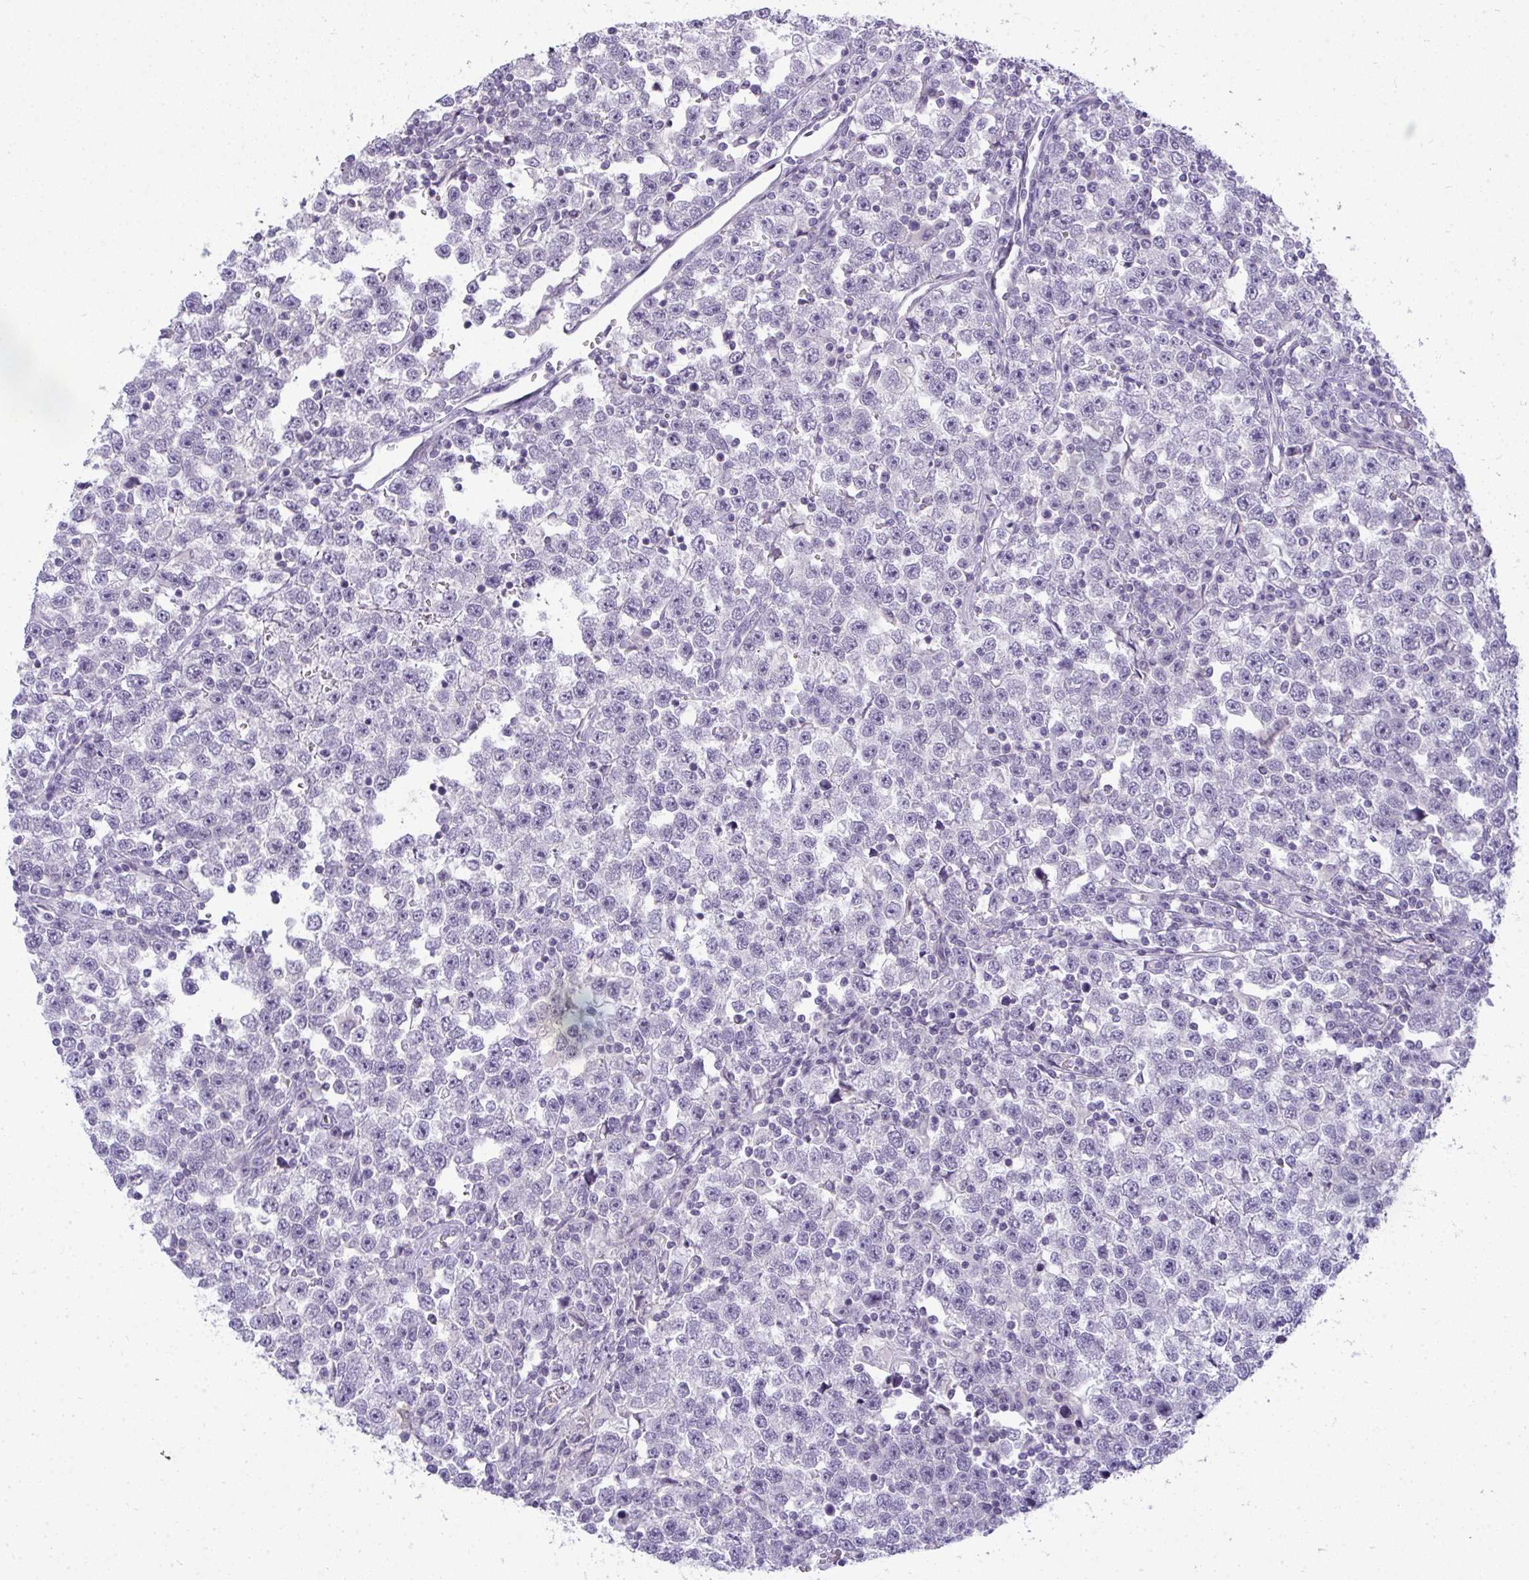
{"staining": {"intensity": "negative", "quantity": "none", "location": "none"}, "tissue": "testis cancer", "cell_type": "Tumor cells", "image_type": "cancer", "snomed": [{"axis": "morphology", "description": "Seminoma, NOS"}, {"axis": "topography", "description": "Testis"}], "caption": "Immunohistochemical staining of seminoma (testis) exhibits no significant positivity in tumor cells.", "gene": "TMEM82", "patient": {"sex": "male", "age": 43}}